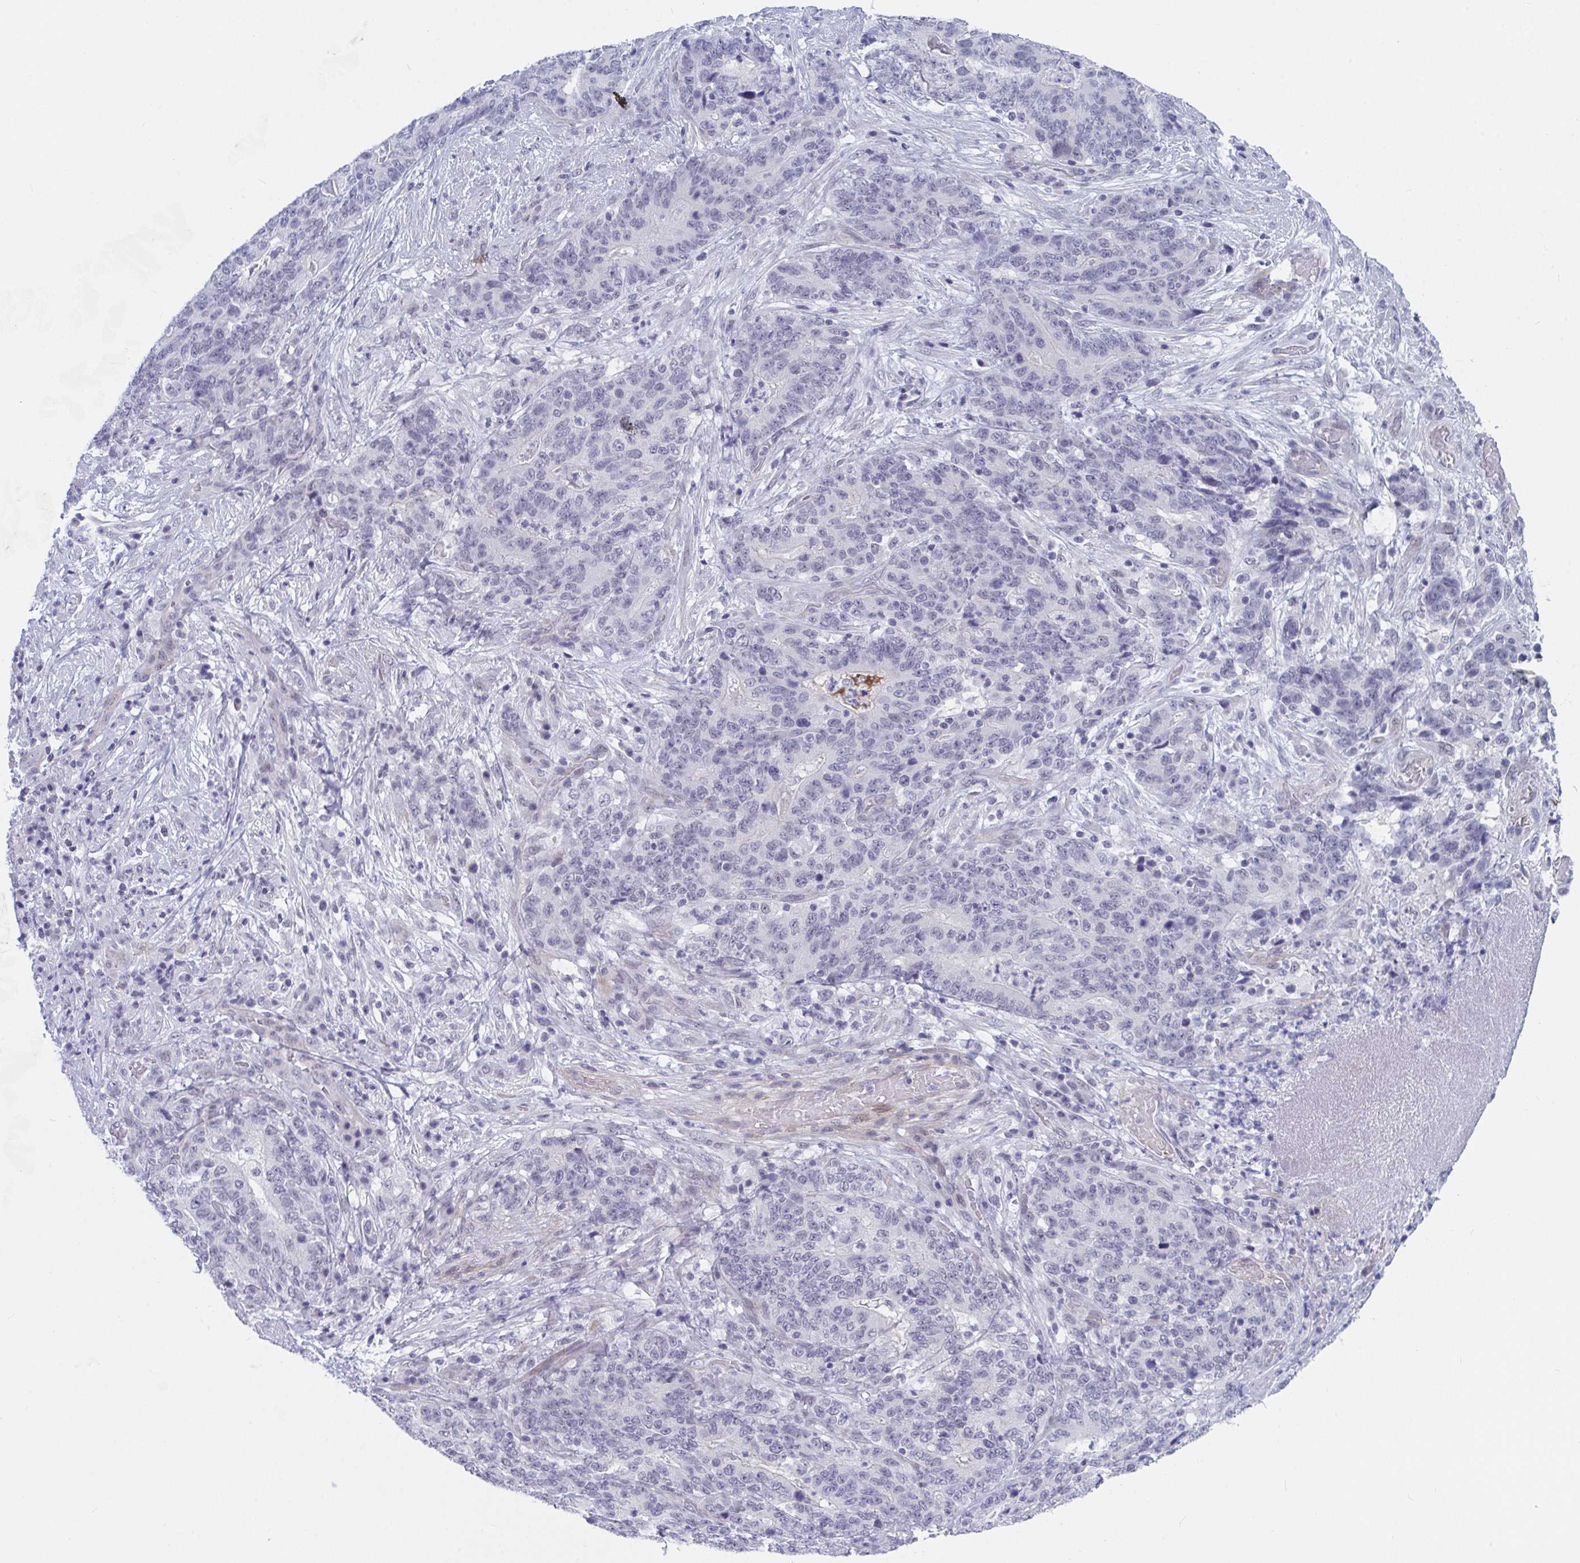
{"staining": {"intensity": "negative", "quantity": "none", "location": "none"}, "tissue": "stomach cancer", "cell_type": "Tumor cells", "image_type": "cancer", "snomed": [{"axis": "morphology", "description": "Normal tissue, NOS"}, {"axis": "morphology", "description": "Adenocarcinoma, NOS"}, {"axis": "topography", "description": "Stomach"}], "caption": "Tumor cells are negative for brown protein staining in stomach cancer.", "gene": "DAOA", "patient": {"sex": "female", "age": 64}}